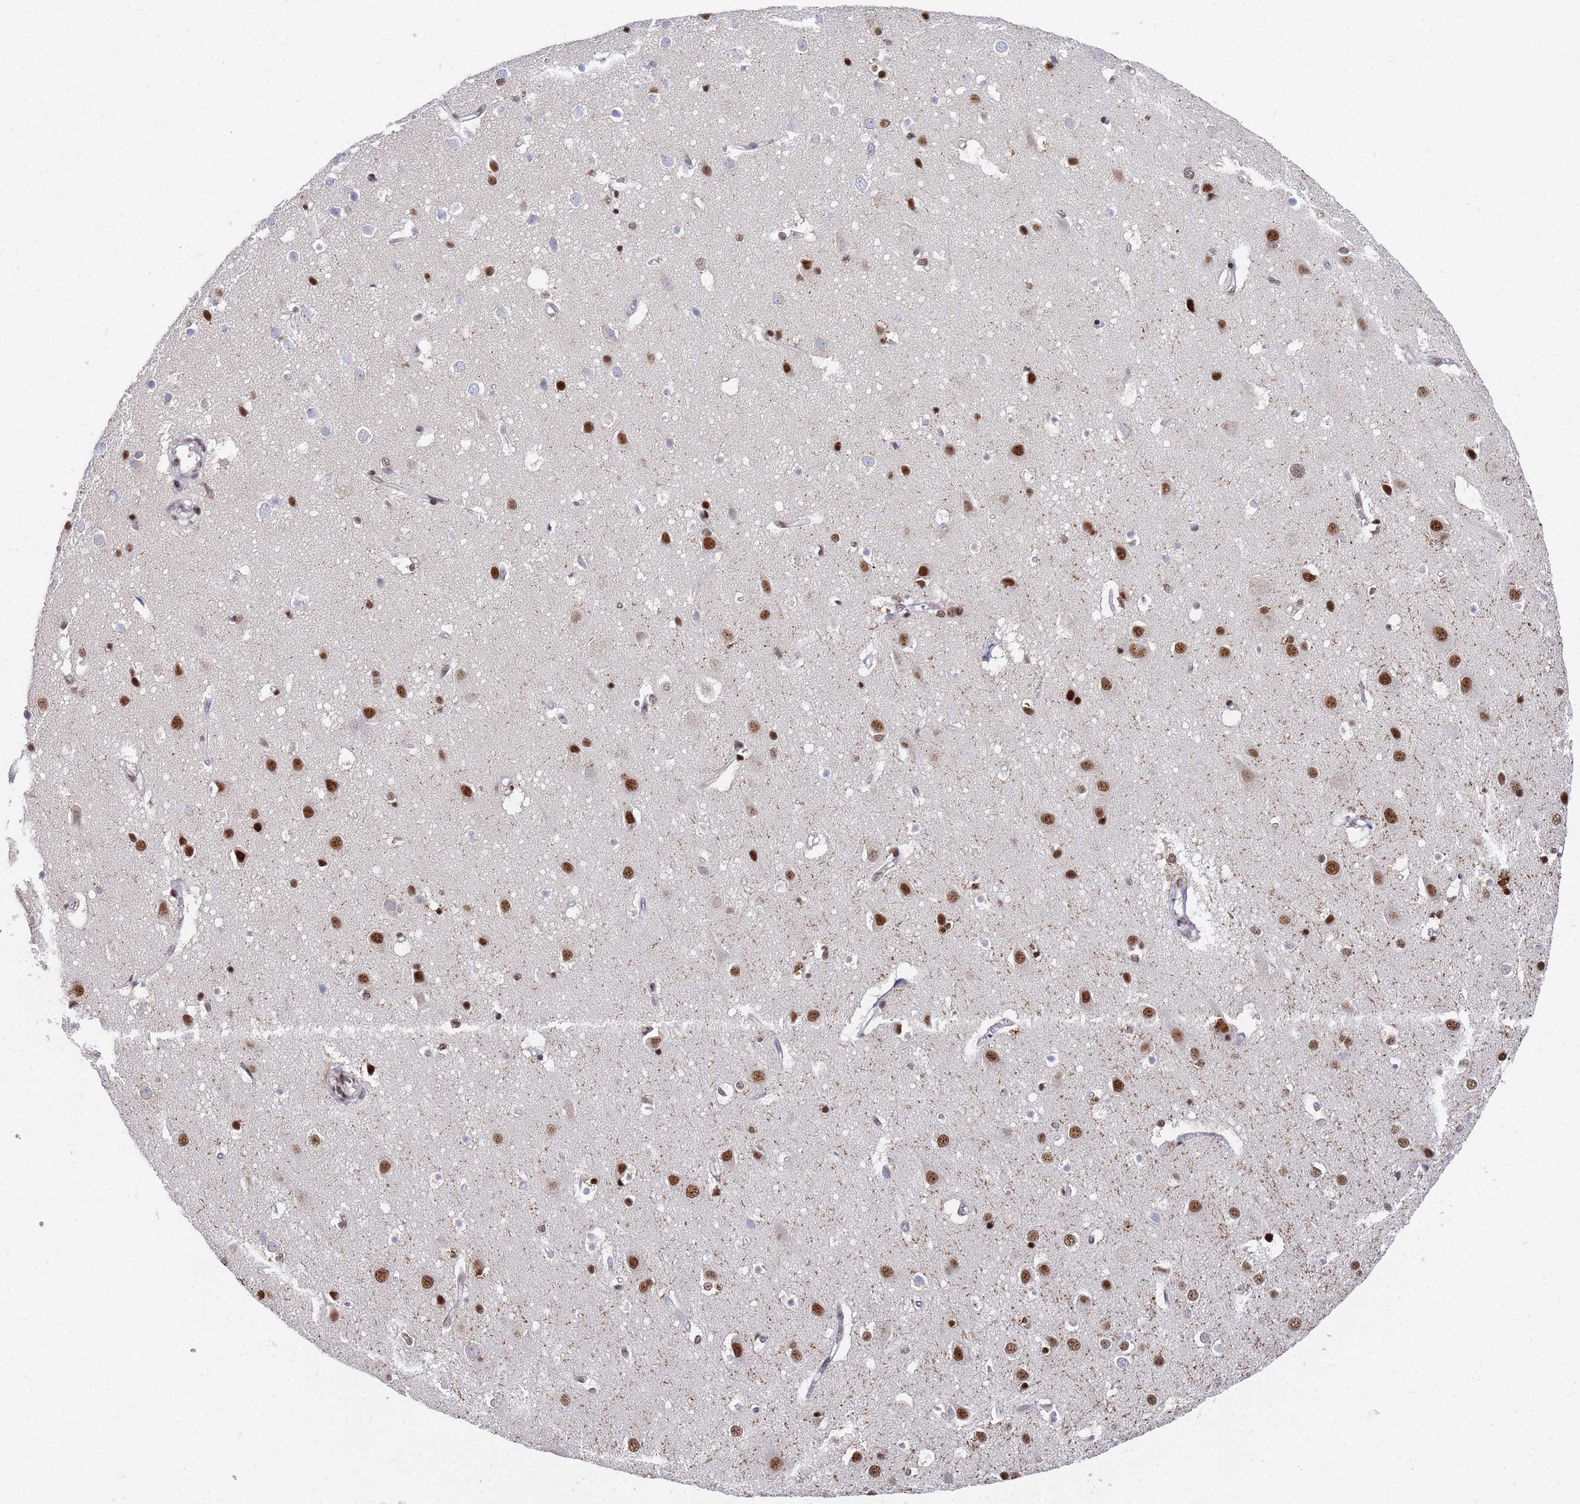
{"staining": {"intensity": "strong", "quantity": ">75%", "location": "nuclear"}, "tissue": "cerebral cortex", "cell_type": "Endothelial cells", "image_type": "normal", "snomed": [{"axis": "morphology", "description": "Normal tissue, NOS"}, {"axis": "topography", "description": "Cerebral cortex"}], "caption": "Endothelial cells demonstrate high levels of strong nuclear positivity in approximately >75% of cells in benign human cerebral cortex. (IHC, brightfield microscopy, high magnification).", "gene": "AP5Z1", "patient": {"sex": "male", "age": 54}}